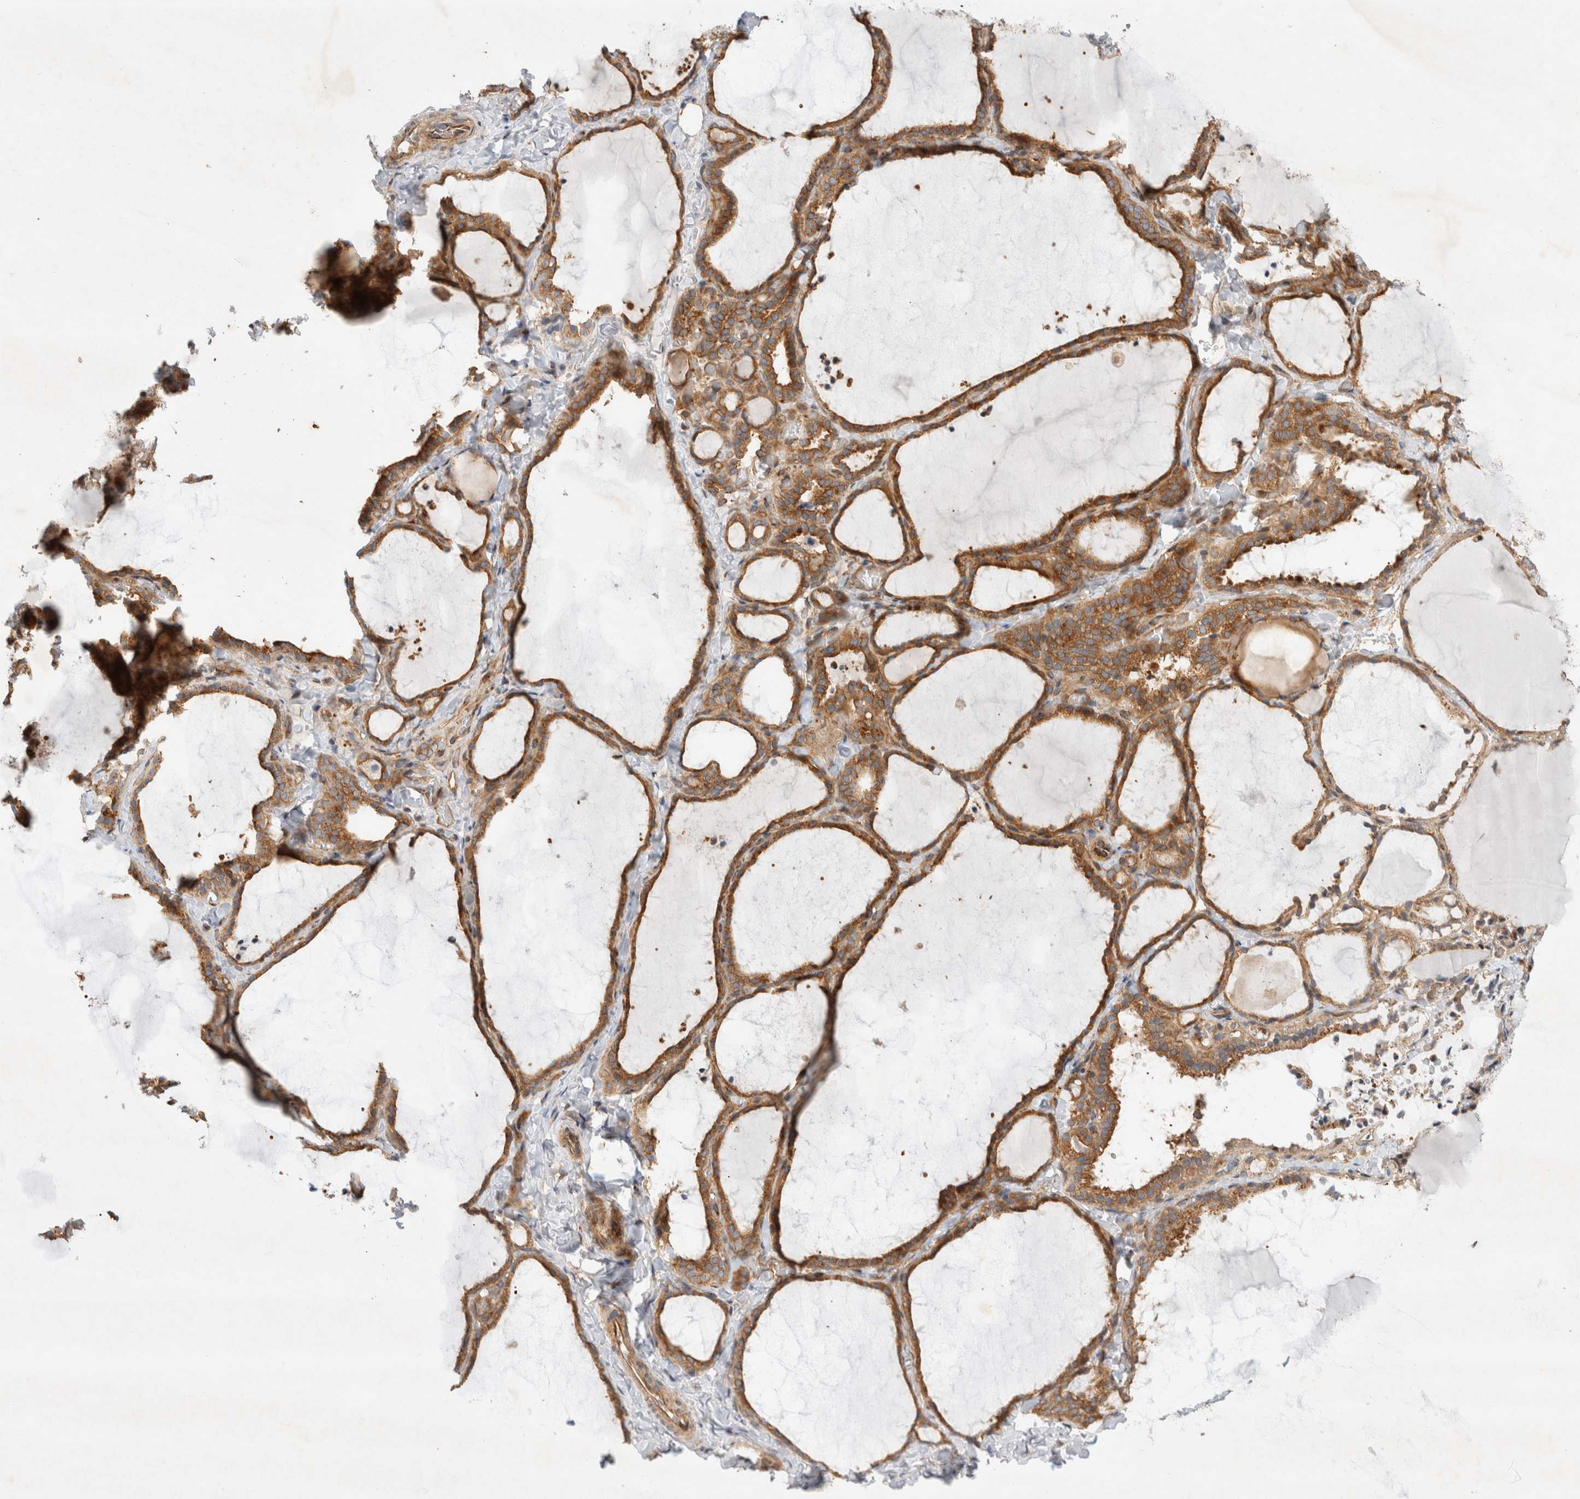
{"staining": {"intensity": "moderate", "quantity": ">75%", "location": "cytoplasmic/membranous"}, "tissue": "thyroid gland", "cell_type": "Glandular cells", "image_type": "normal", "snomed": [{"axis": "morphology", "description": "Normal tissue, NOS"}, {"axis": "topography", "description": "Thyroid gland"}], "caption": "IHC of unremarkable human thyroid gland reveals medium levels of moderate cytoplasmic/membranous expression in about >75% of glandular cells. The staining is performed using DAB (3,3'-diaminobenzidine) brown chromogen to label protein expression. The nuclei are counter-stained blue using hematoxylin.", "gene": "GPR150", "patient": {"sex": "female", "age": 22}}